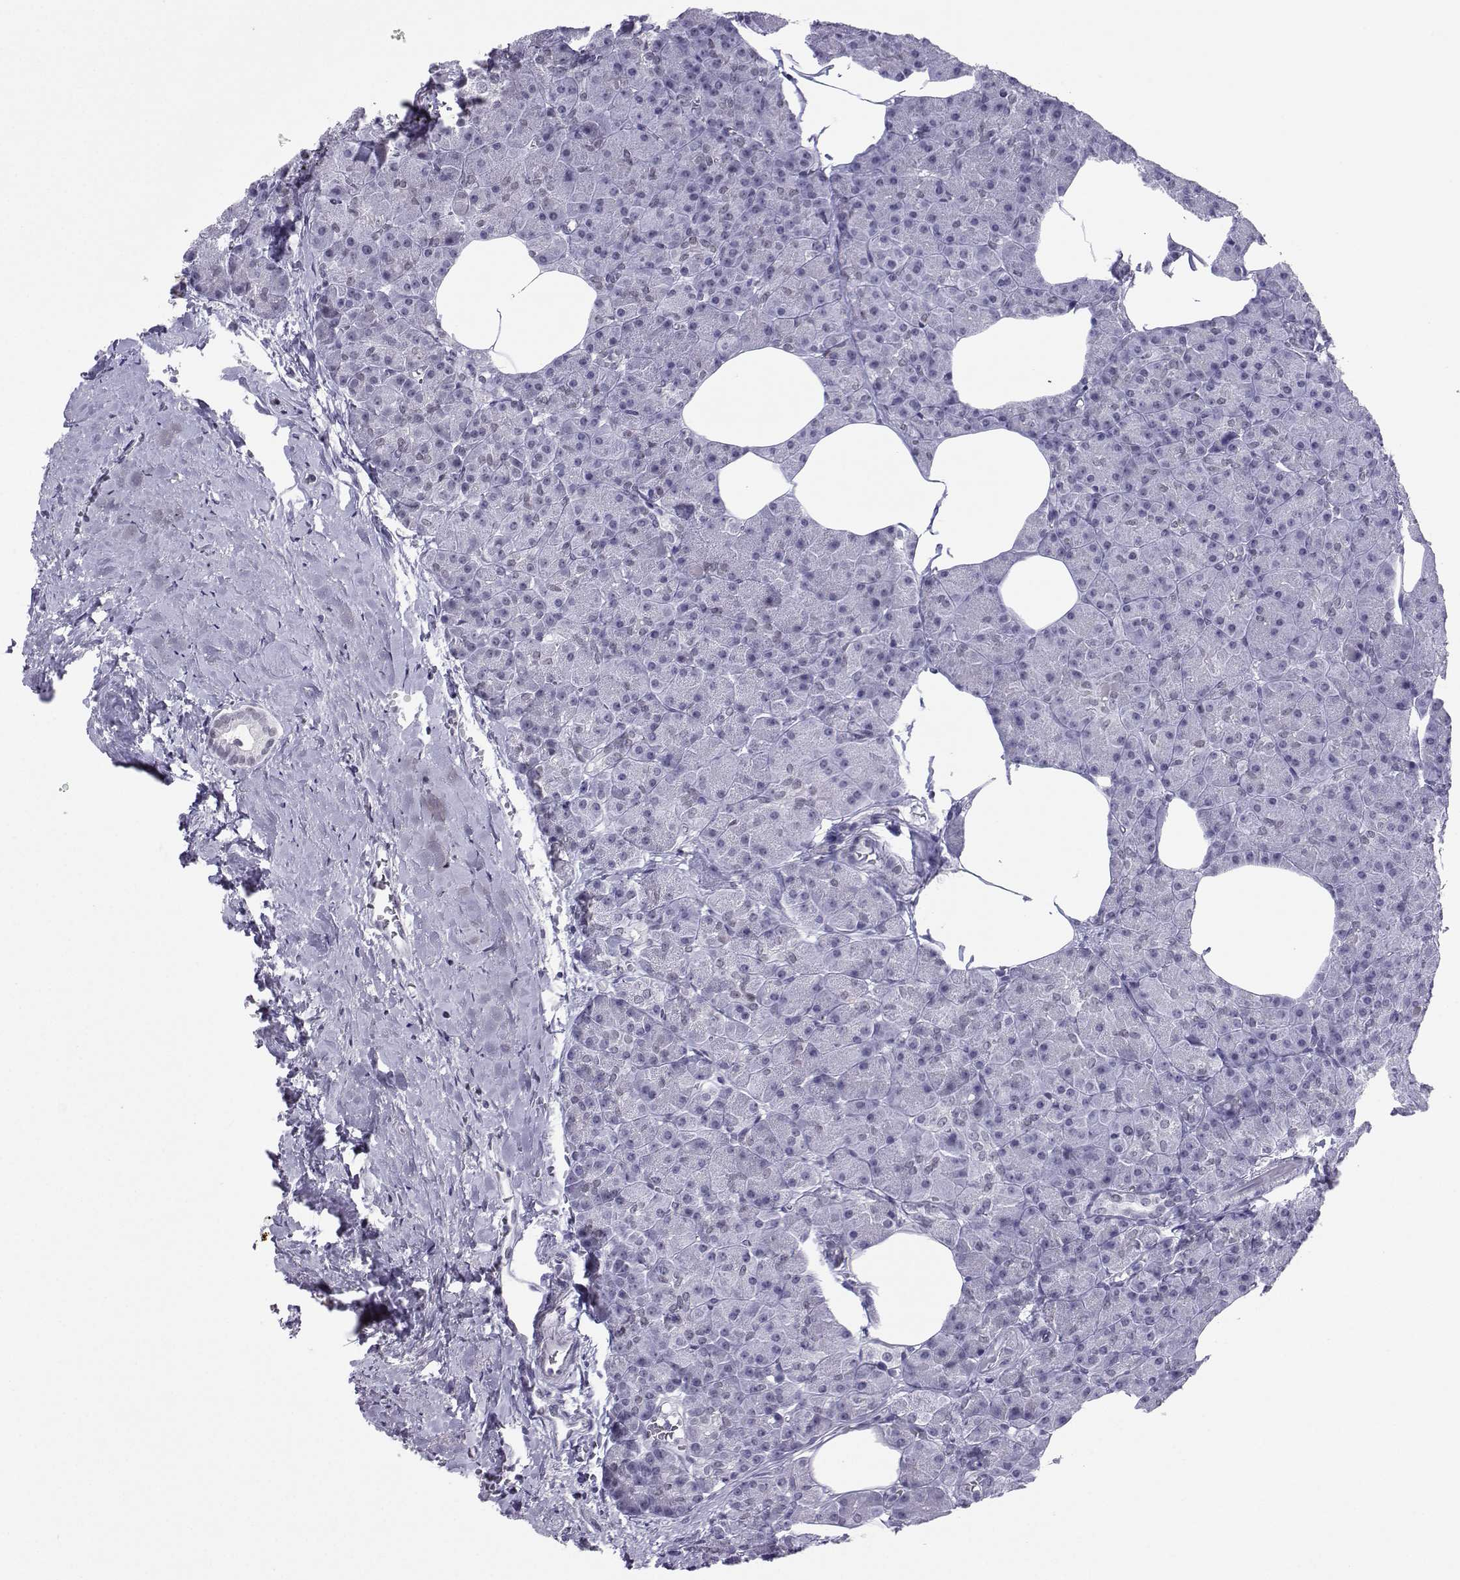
{"staining": {"intensity": "negative", "quantity": "none", "location": "none"}, "tissue": "pancreas", "cell_type": "Exocrine glandular cells", "image_type": "normal", "snomed": [{"axis": "morphology", "description": "Normal tissue, NOS"}, {"axis": "topography", "description": "Pancreas"}], "caption": "This is an immunohistochemistry (IHC) micrograph of benign pancreas. There is no expression in exocrine glandular cells.", "gene": "LORICRIN", "patient": {"sex": "female", "age": 45}}